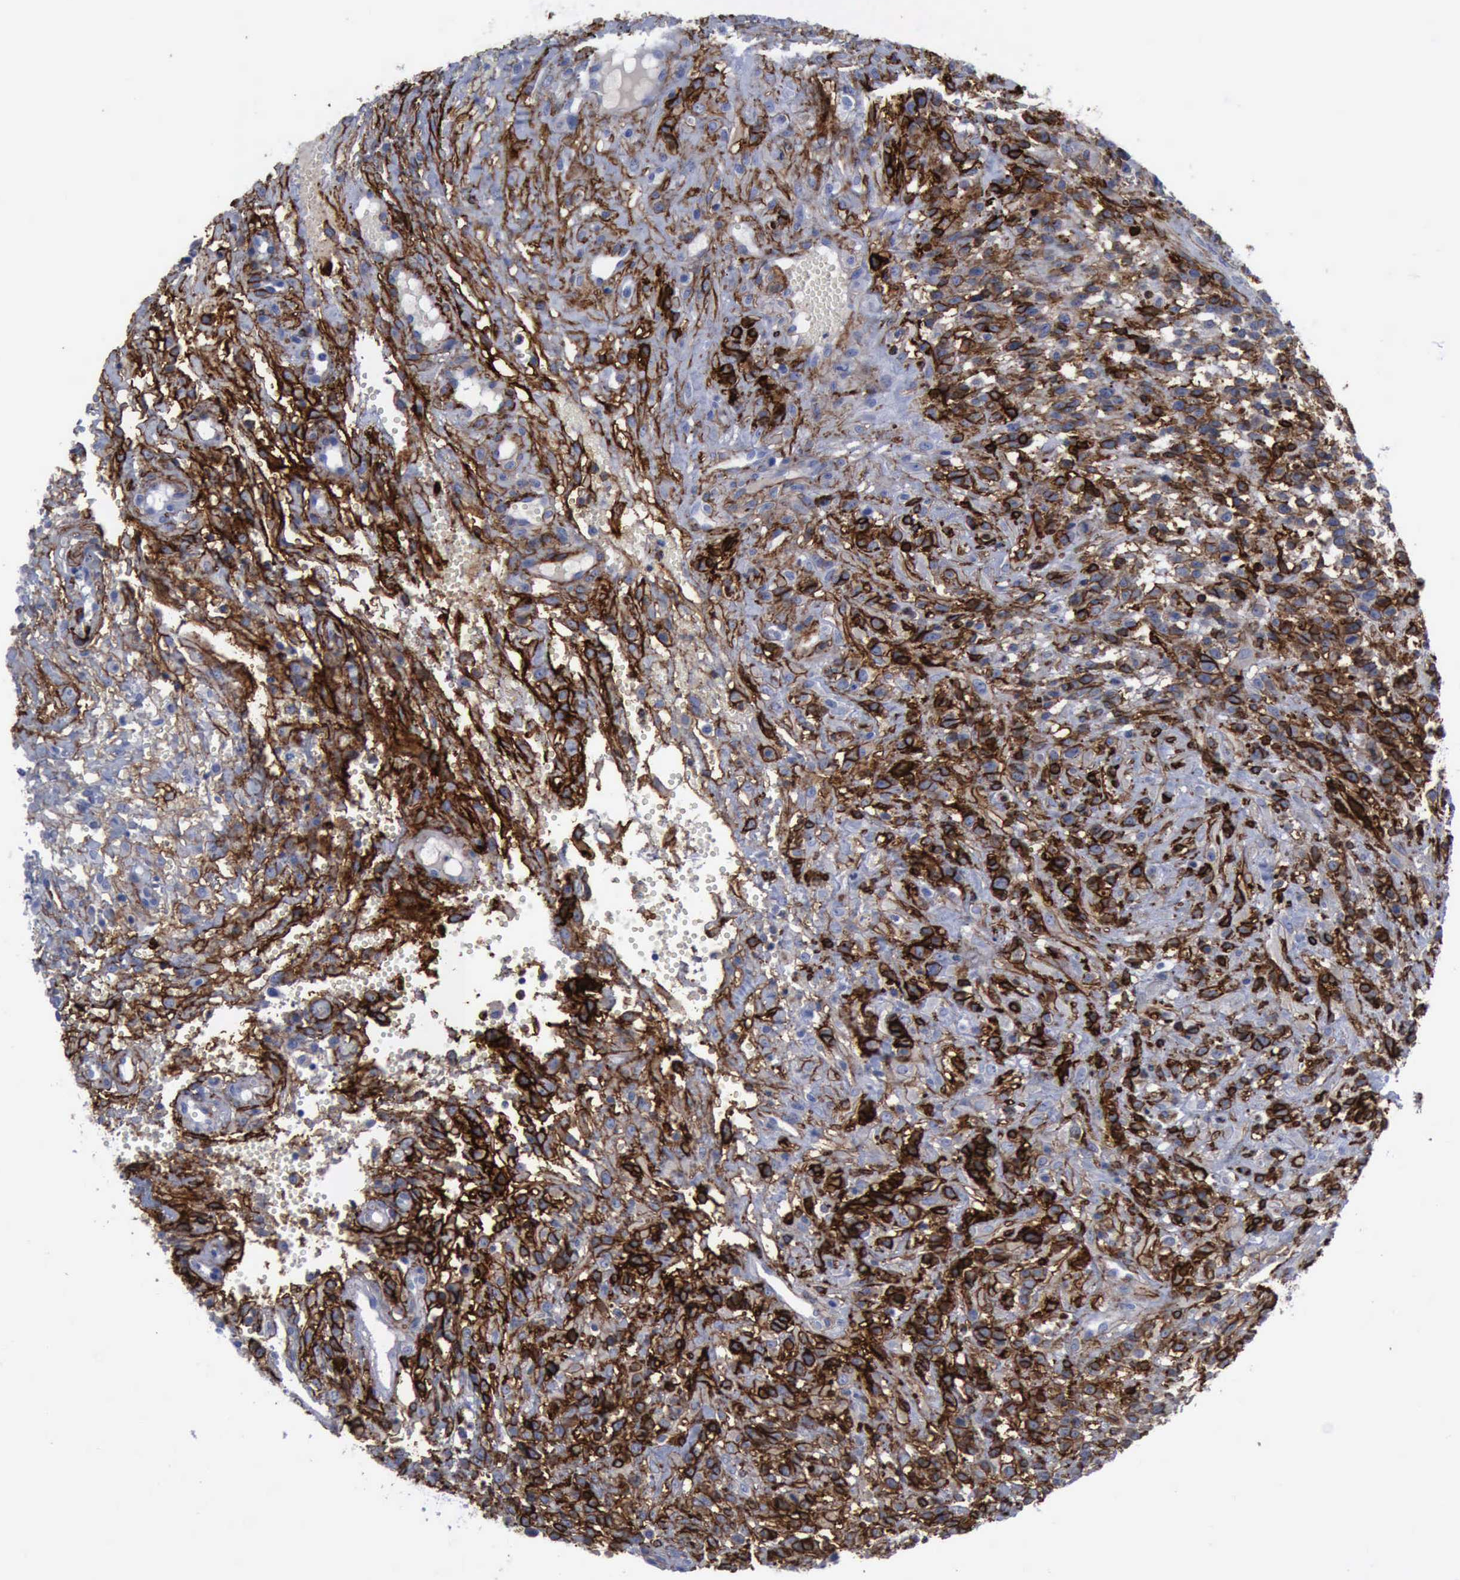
{"staining": {"intensity": "strong", "quantity": ">75%", "location": "cytoplasmic/membranous"}, "tissue": "glioma", "cell_type": "Tumor cells", "image_type": "cancer", "snomed": [{"axis": "morphology", "description": "Glioma, malignant, High grade"}, {"axis": "topography", "description": "Brain"}], "caption": "Immunohistochemical staining of glioma exhibits high levels of strong cytoplasmic/membranous staining in about >75% of tumor cells. (IHC, brightfield microscopy, high magnification).", "gene": "NGFR", "patient": {"sex": "male", "age": 66}}